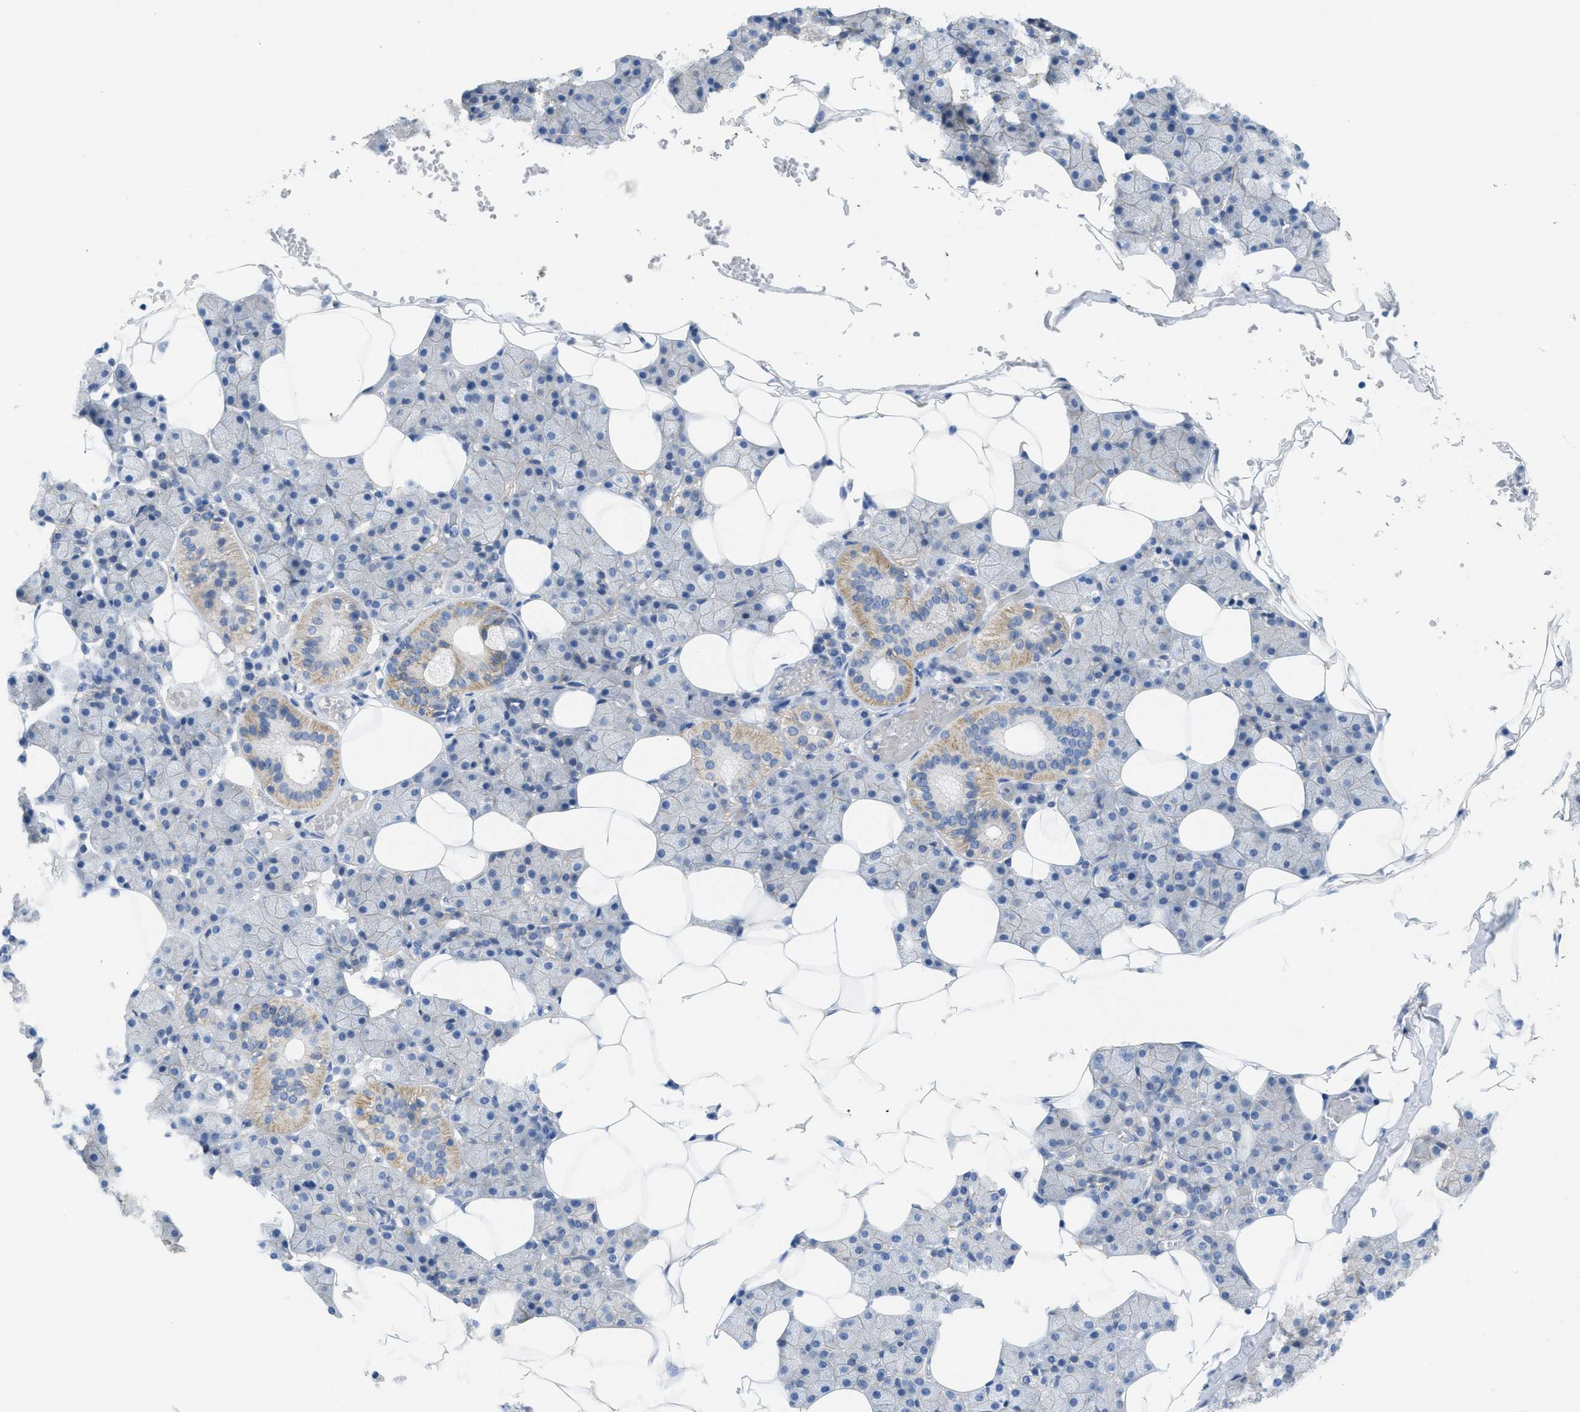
{"staining": {"intensity": "moderate", "quantity": "<25%", "location": "cytoplasmic/membranous"}, "tissue": "salivary gland", "cell_type": "Glandular cells", "image_type": "normal", "snomed": [{"axis": "morphology", "description": "Normal tissue, NOS"}, {"axis": "topography", "description": "Salivary gland"}], "caption": "Immunohistochemistry micrograph of unremarkable salivary gland: salivary gland stained using immunohistochemistry (IHC) displays low levels of moderate protein expression localized specifically in the cytoplasmic/membranous of glandular cells, appearing as a cytoplasmic/membranous brown color.", "gene": "CNNM4", "patient": {"sex": "female", "age": 33}}